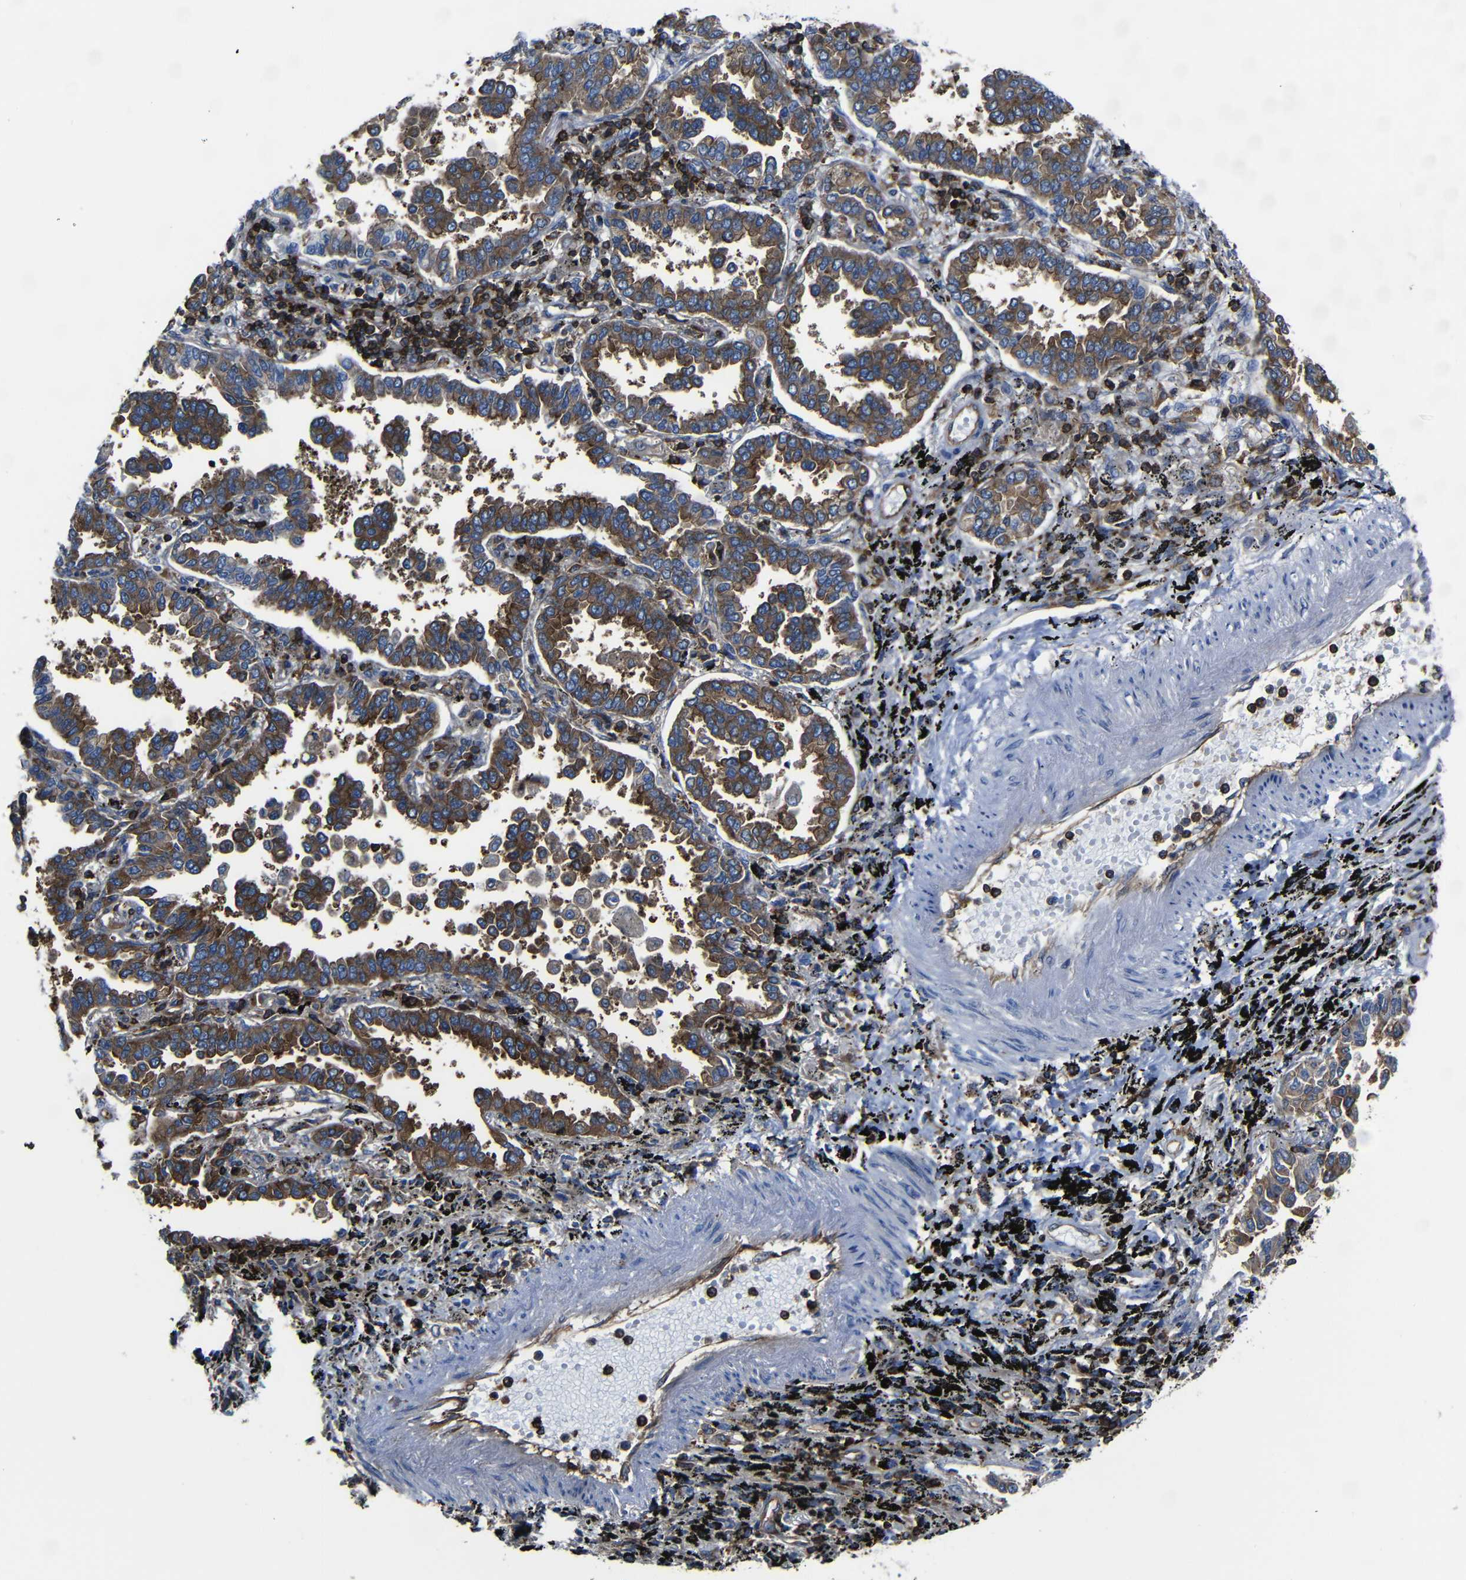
{"staining": {"intensity": "strong", "quantity": ">75%", "location": "cytoplasmic/membranous"}, "tissue": "lung cancer", "cell_type": "Tumor cells", "image_type": "cancer", "snomed": [{"axis": "morphology", "description": "Normal tissue, NOS"}, {"axis": "morphology", "description": "Adenocarcinoma, NOS"}, {"axis": "topography", "description": "Lung"}], "caption": "Immunohistochemistry (IHC) of lung adenocarcinoma reveals high levels of strong cytoplasmic/membranous expression in approximately >75% of tumor cells.", "gene": "ARHGEF1", "patient": {"sex": "male", "age": 59}}